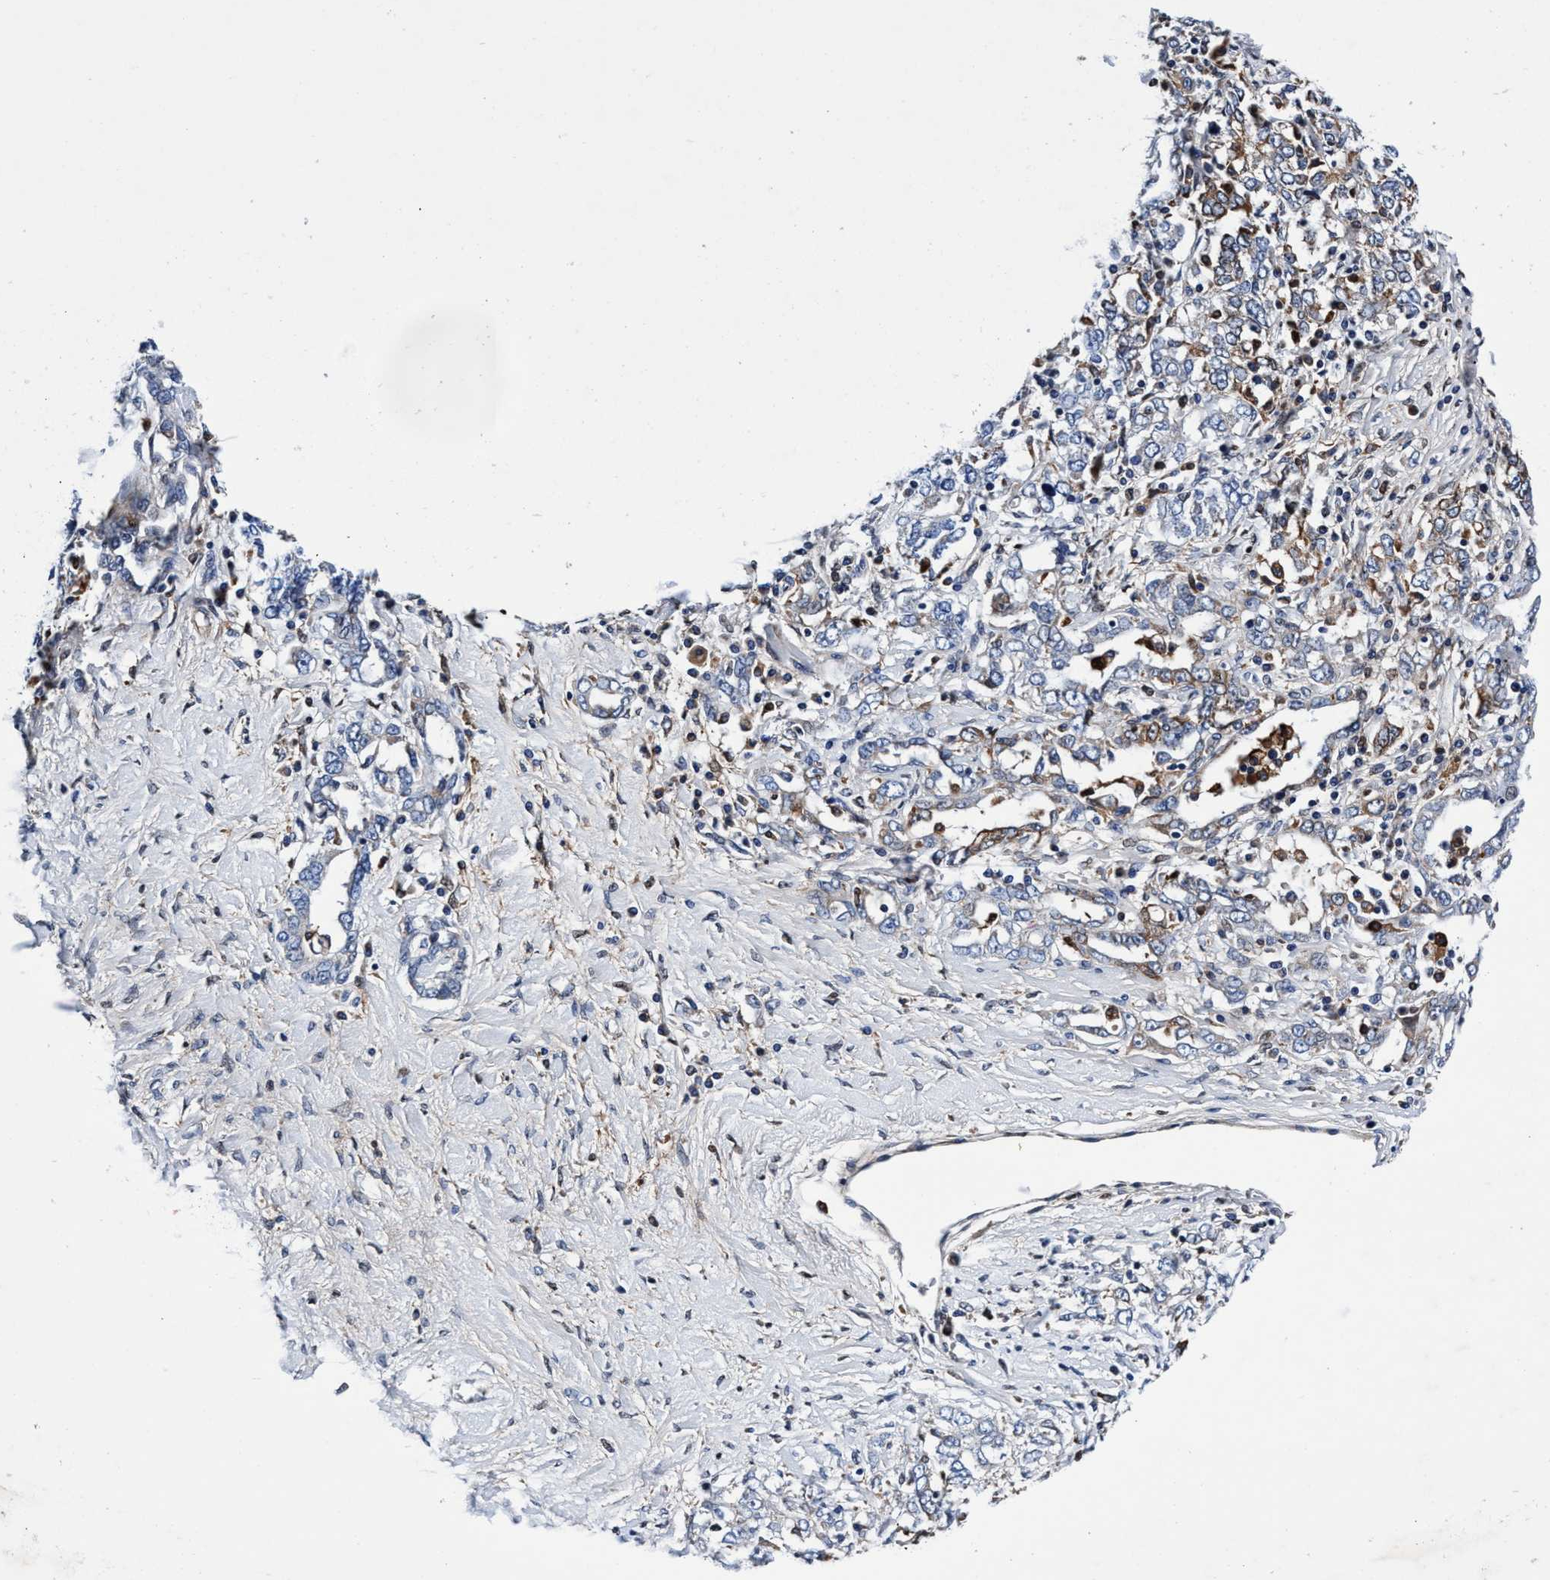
{"staining": {"intensity": "strong", "quantity": "<25%", "location": "cytoplasmic/membranous"}, "tissue": "ovarian cancer", "cell_type": "Tumor cells", "image_type": "cancer", "snomed": [{"axis": "morphology", "description": "Carcinoma, endometroid"}, {"axis": "topography", "description": "Ovary"}], "caption": "Ovarian endometroid carcinoma tissue displays strong cytoplasmic/membranous staining in approximately <25% of tumor cells (brown staining indicates protein expression, while blue staining denotes nuclei).", "gene": "UBALD2", "patient": {"sex": "female", "age": 62}}